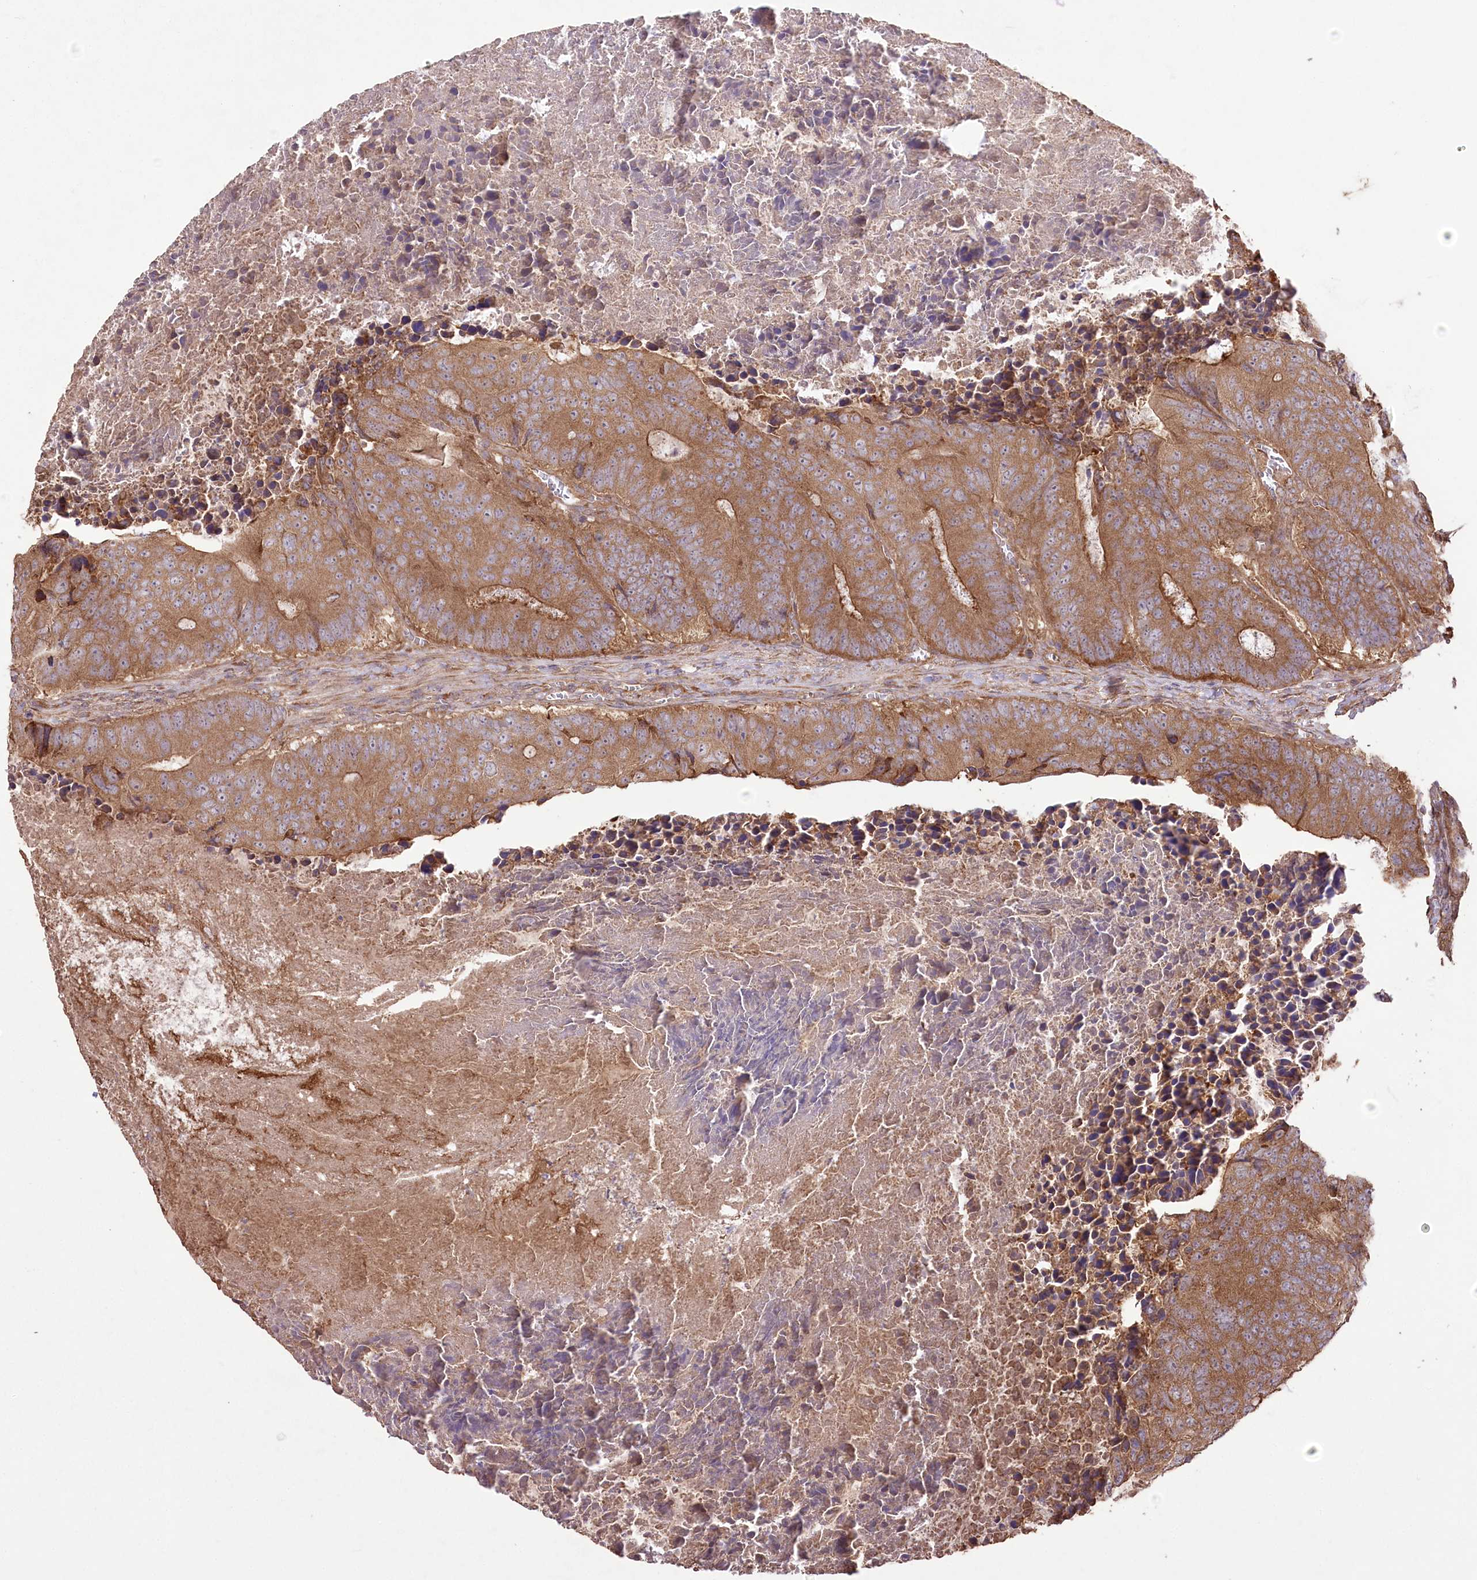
{"staining": {"intensity": "moderate", "quantity": ">75%", "location": "cytoplasmic/membranous"}, "tissue": "colorectal cancer", "cell_type": "Tumor cells", "image_type": "cancer", "snomed": [{"axis": "morphology", "description": "Adenocarcinoma, NOS"}, {"axis": "topography", "description": "Colon"}], "caption": "Moderate cytoplasmic/membranous protein positivity is identified in approximately >75% of tumor cells in colorectal adenocarcinoma. The staining was performed using DAB to visualize the protein expression in brown, while the nuclei were stained in blue with hematoxylin (Magnification: 20x).", "gene": "PRSS53", "patient": {"sex": "male", "age": 87}}